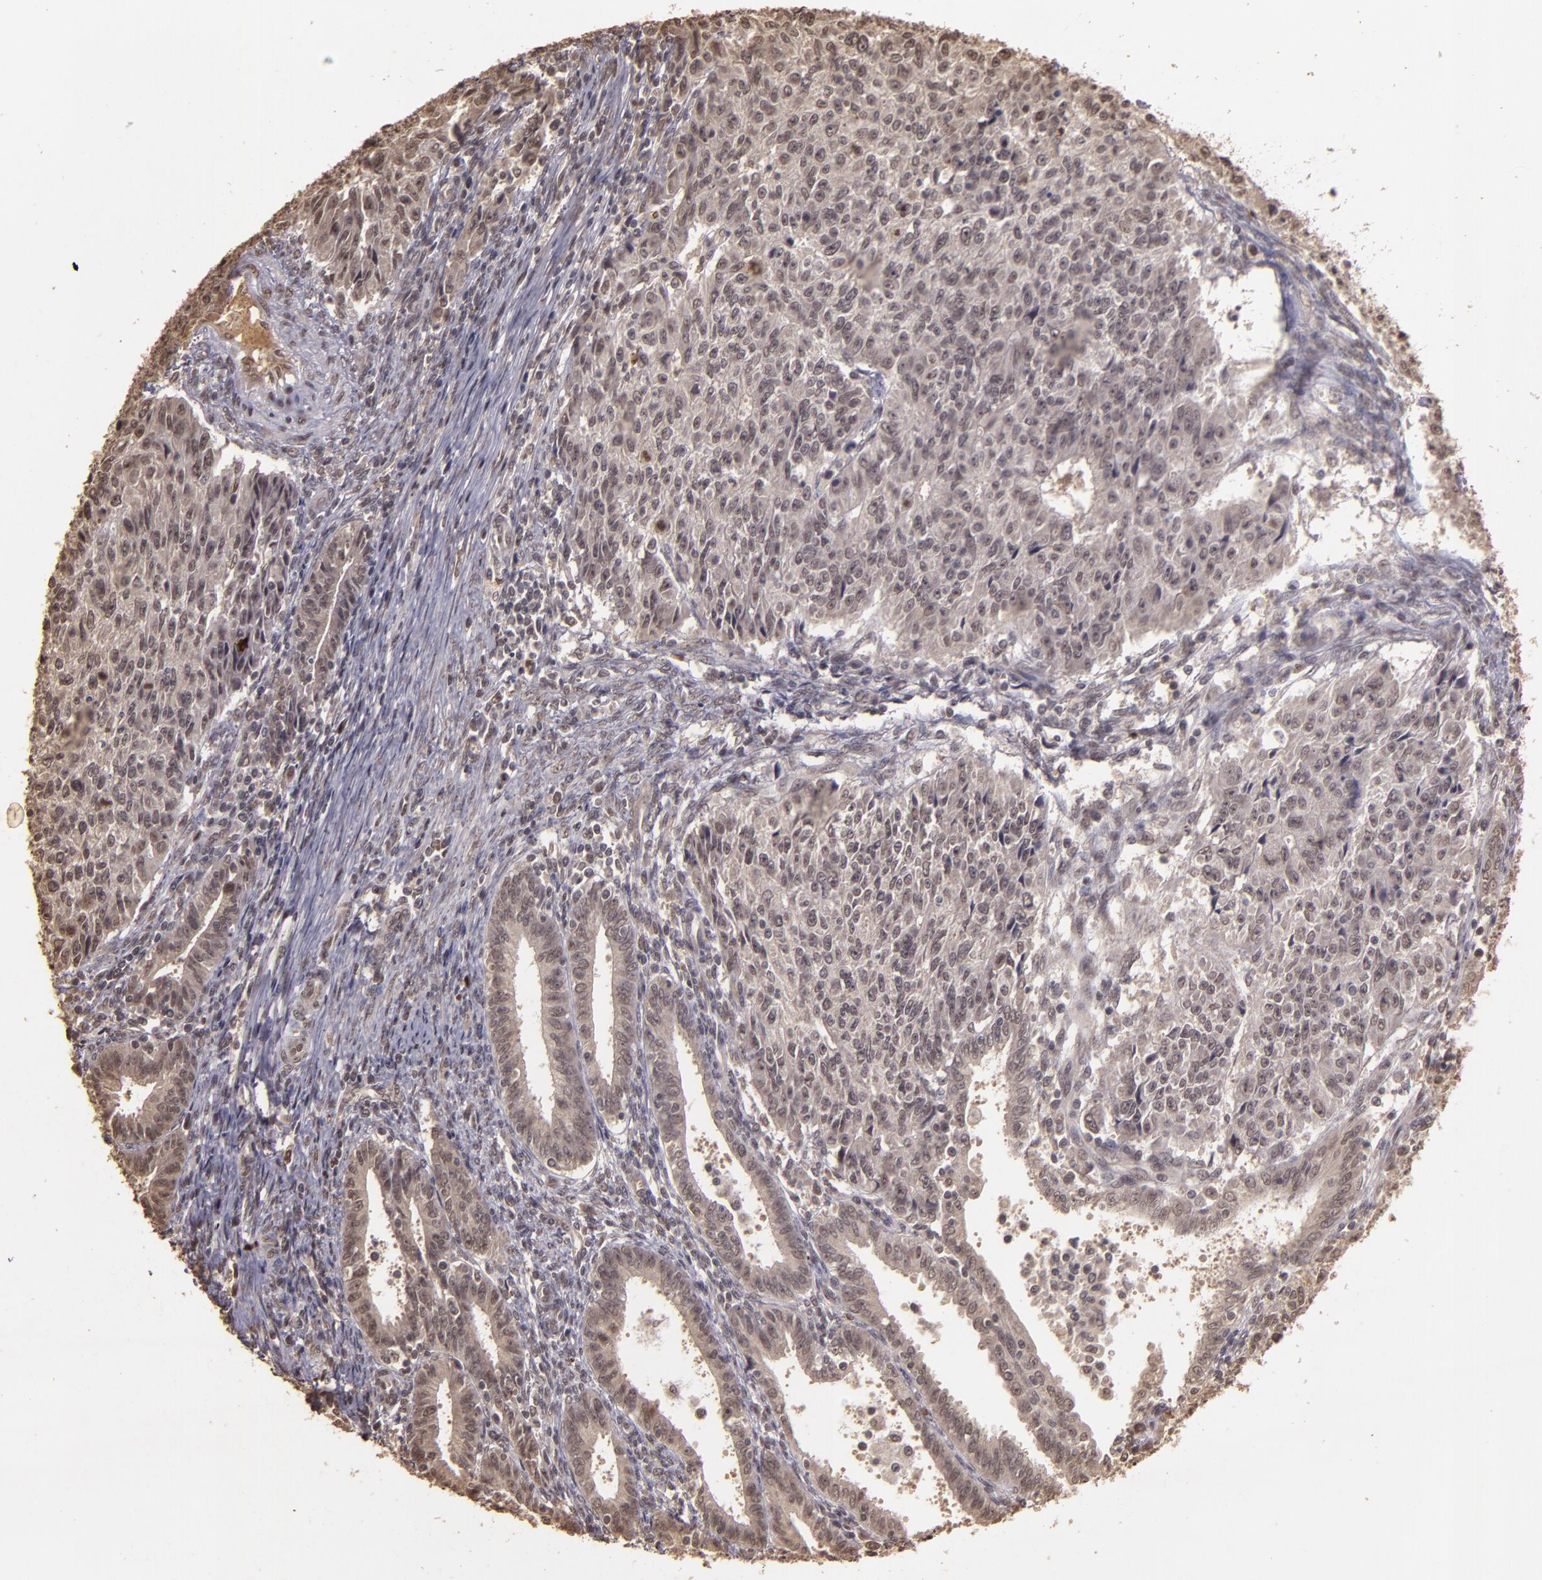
{"staining": {"intensity": "weak", "quantity": ">75%", "location": "cytoplasmic/membranous,nuclear"}, "tissue": "endometrial cancer", "cell_type": "Tumor cells", "image_type": "cancer", "snomed": [{"axis": "morphology", "description": "Adenocarcinoma, NOS"}, {"axis": "topography", "description": "Endometrium"}], "caption": "A brown stain highlights weak cytoplasmic/membranous and nuclear positivity of a protein in human endometrial cancer (adenocarcinoma) tumor cells.", "gene": "CUL1", "patient": {"sex": "female", "age": 42}}